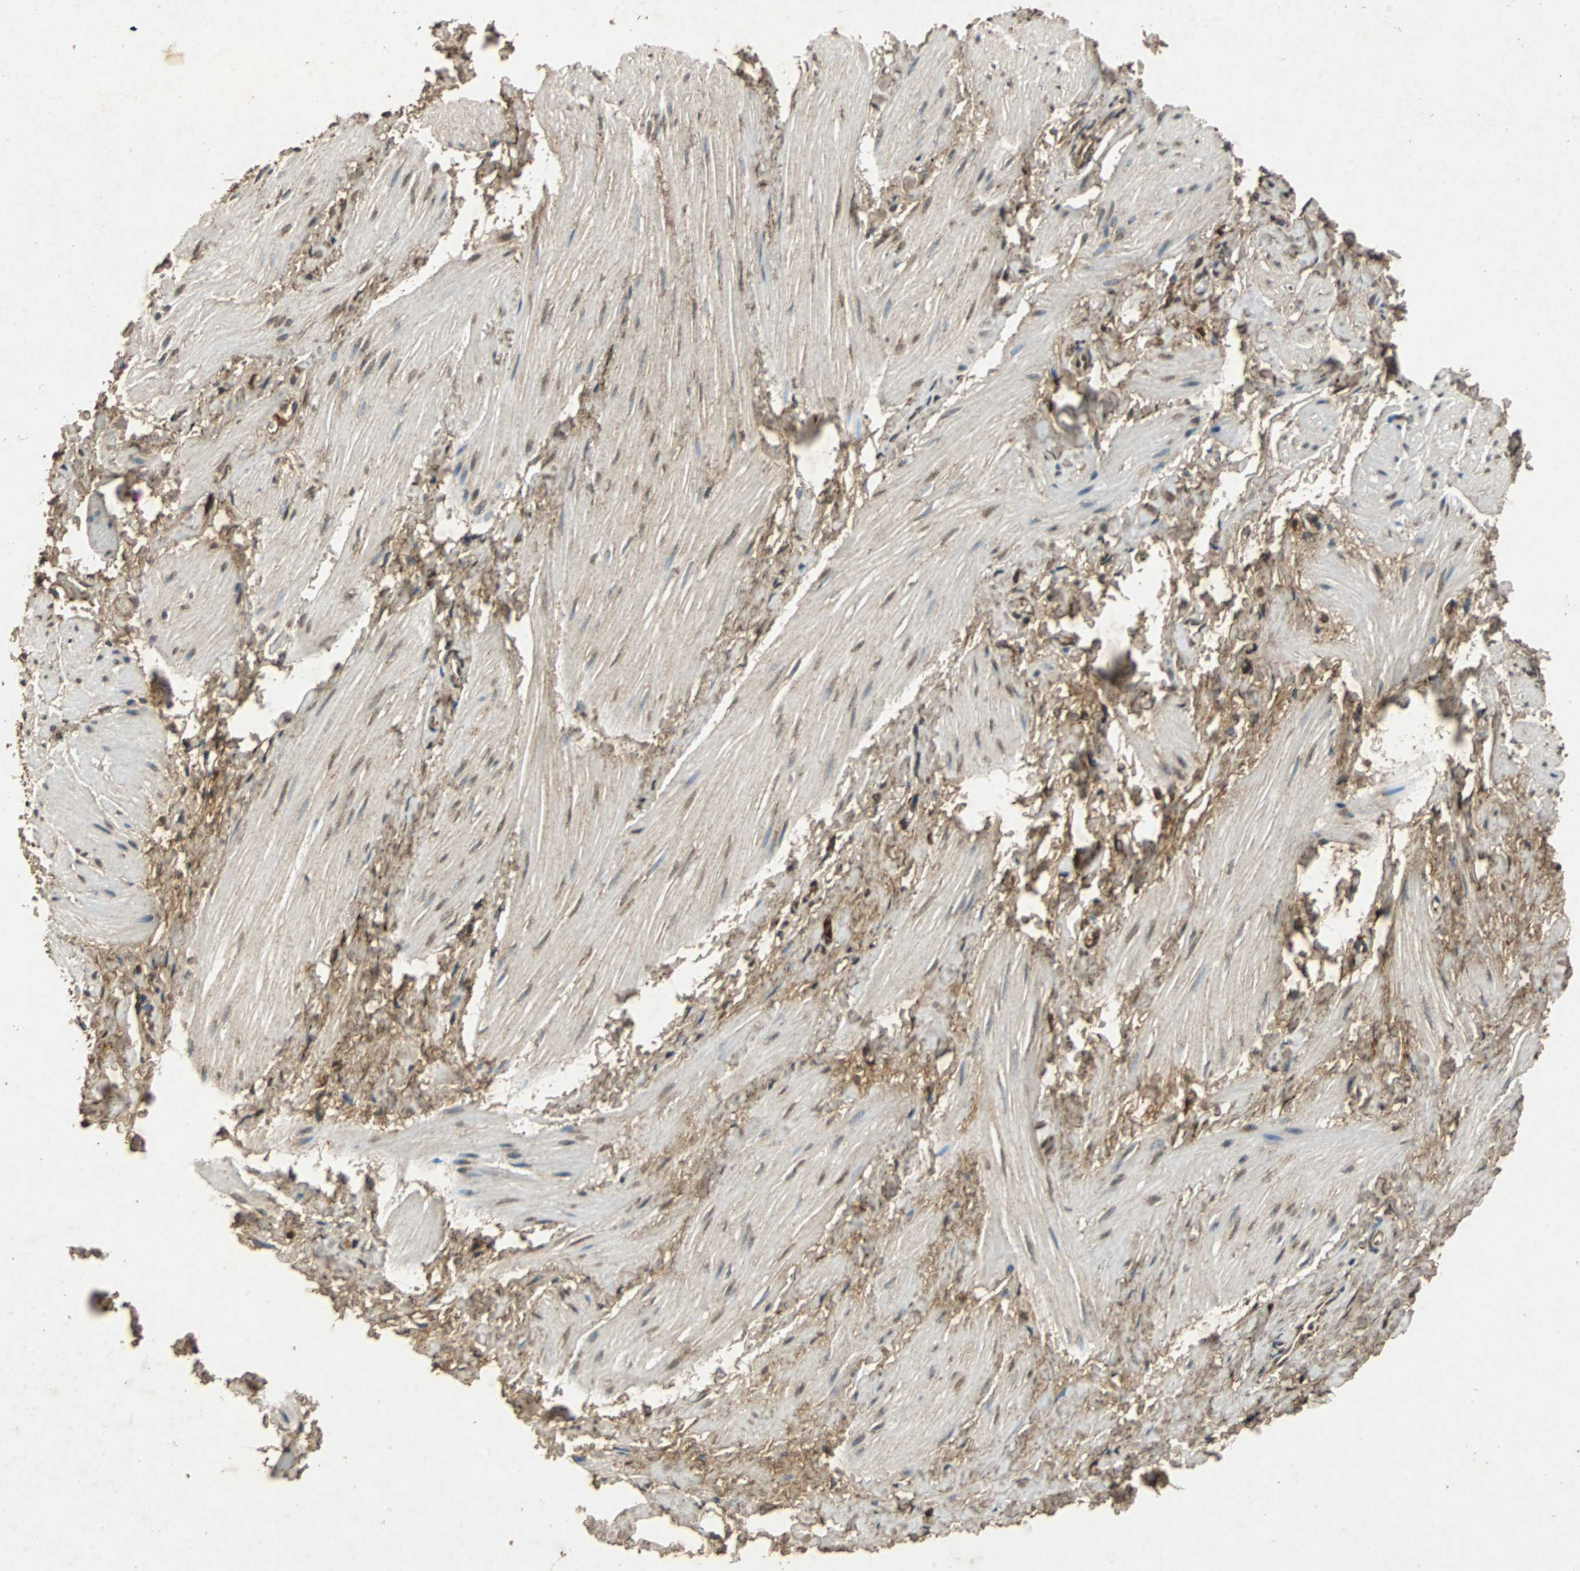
{"staining": {"intensity": "moderate", "quantity": ">75%", "location": "cytoplasmic/membranous"}, "tissue": "smooth muscle", "cell_type": "Smooth muscle cells", "image_type": "normal", "snomed": [{"axis": "morphology", "description": "Normal tissue, NOS"}, {"axis": "topography", "description": "Smooth muscle"}], "caption": "Smooth muscle stained with immunohistochemistry (IHC) reveals moderate cytoplasmic/membranous staining in about >75% of smooth muscle cells.", "gene": "NAA10", "patient": {"sex": "male", "age": 16}}